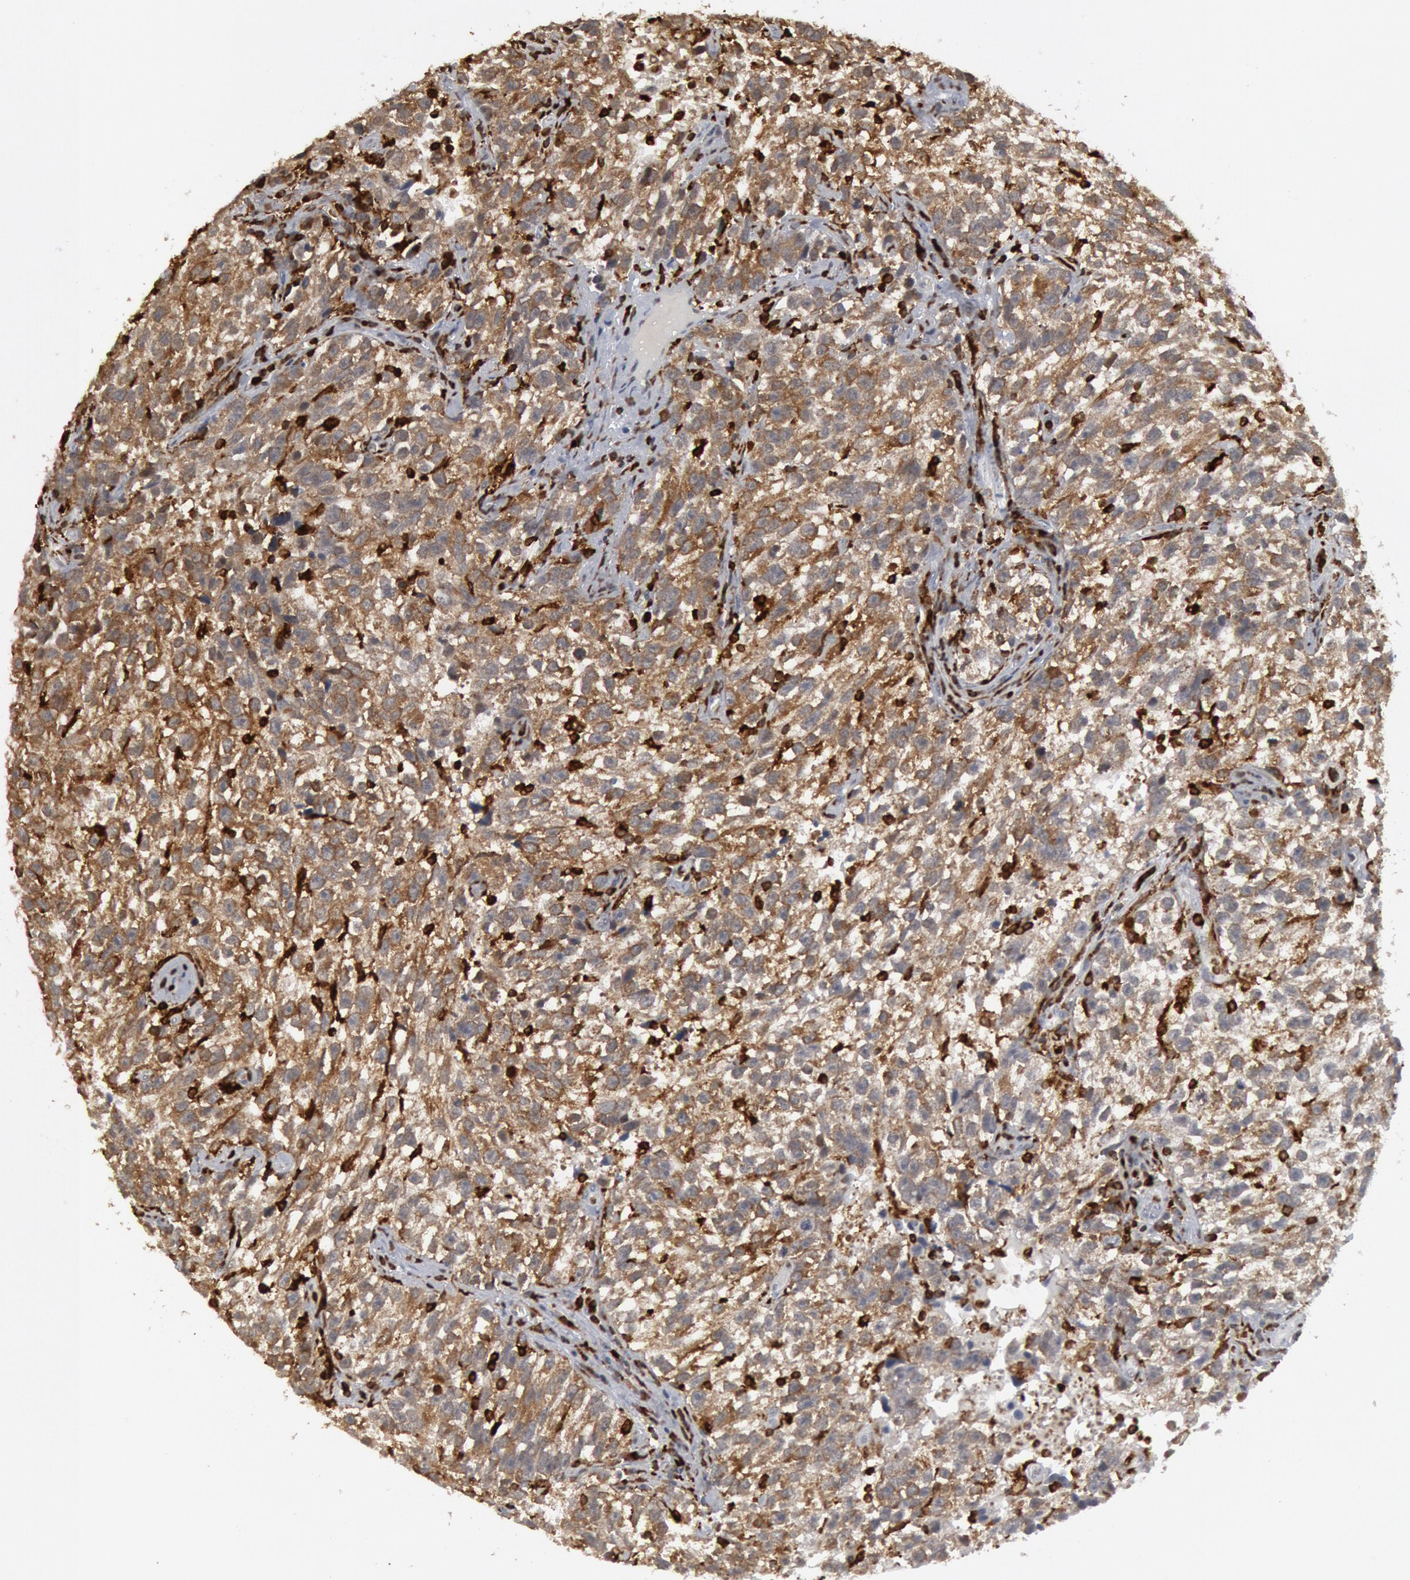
{"staining": {"intensity": "moderate", "quantity": ">75%", "location": "cytoplasmic/membranous"}, "tissue": "testis cancer", "cell_type": "Tumor cells", "image_type": "cancer", "snomed": [{"axis": "morphology", "description": "Seminoma, NOS"}, {"axis": "topography", "description": "Testis"}], "caption": "A high-resolution image shows immunohistochemistry (IHC) staining of testis seminoma, which demonstrates moderate cytoplasmic/membranous staining in approximately >75% of tumor cells.", "gene": "PTPN6", "patient": {"sex": "male", "age": 38}}